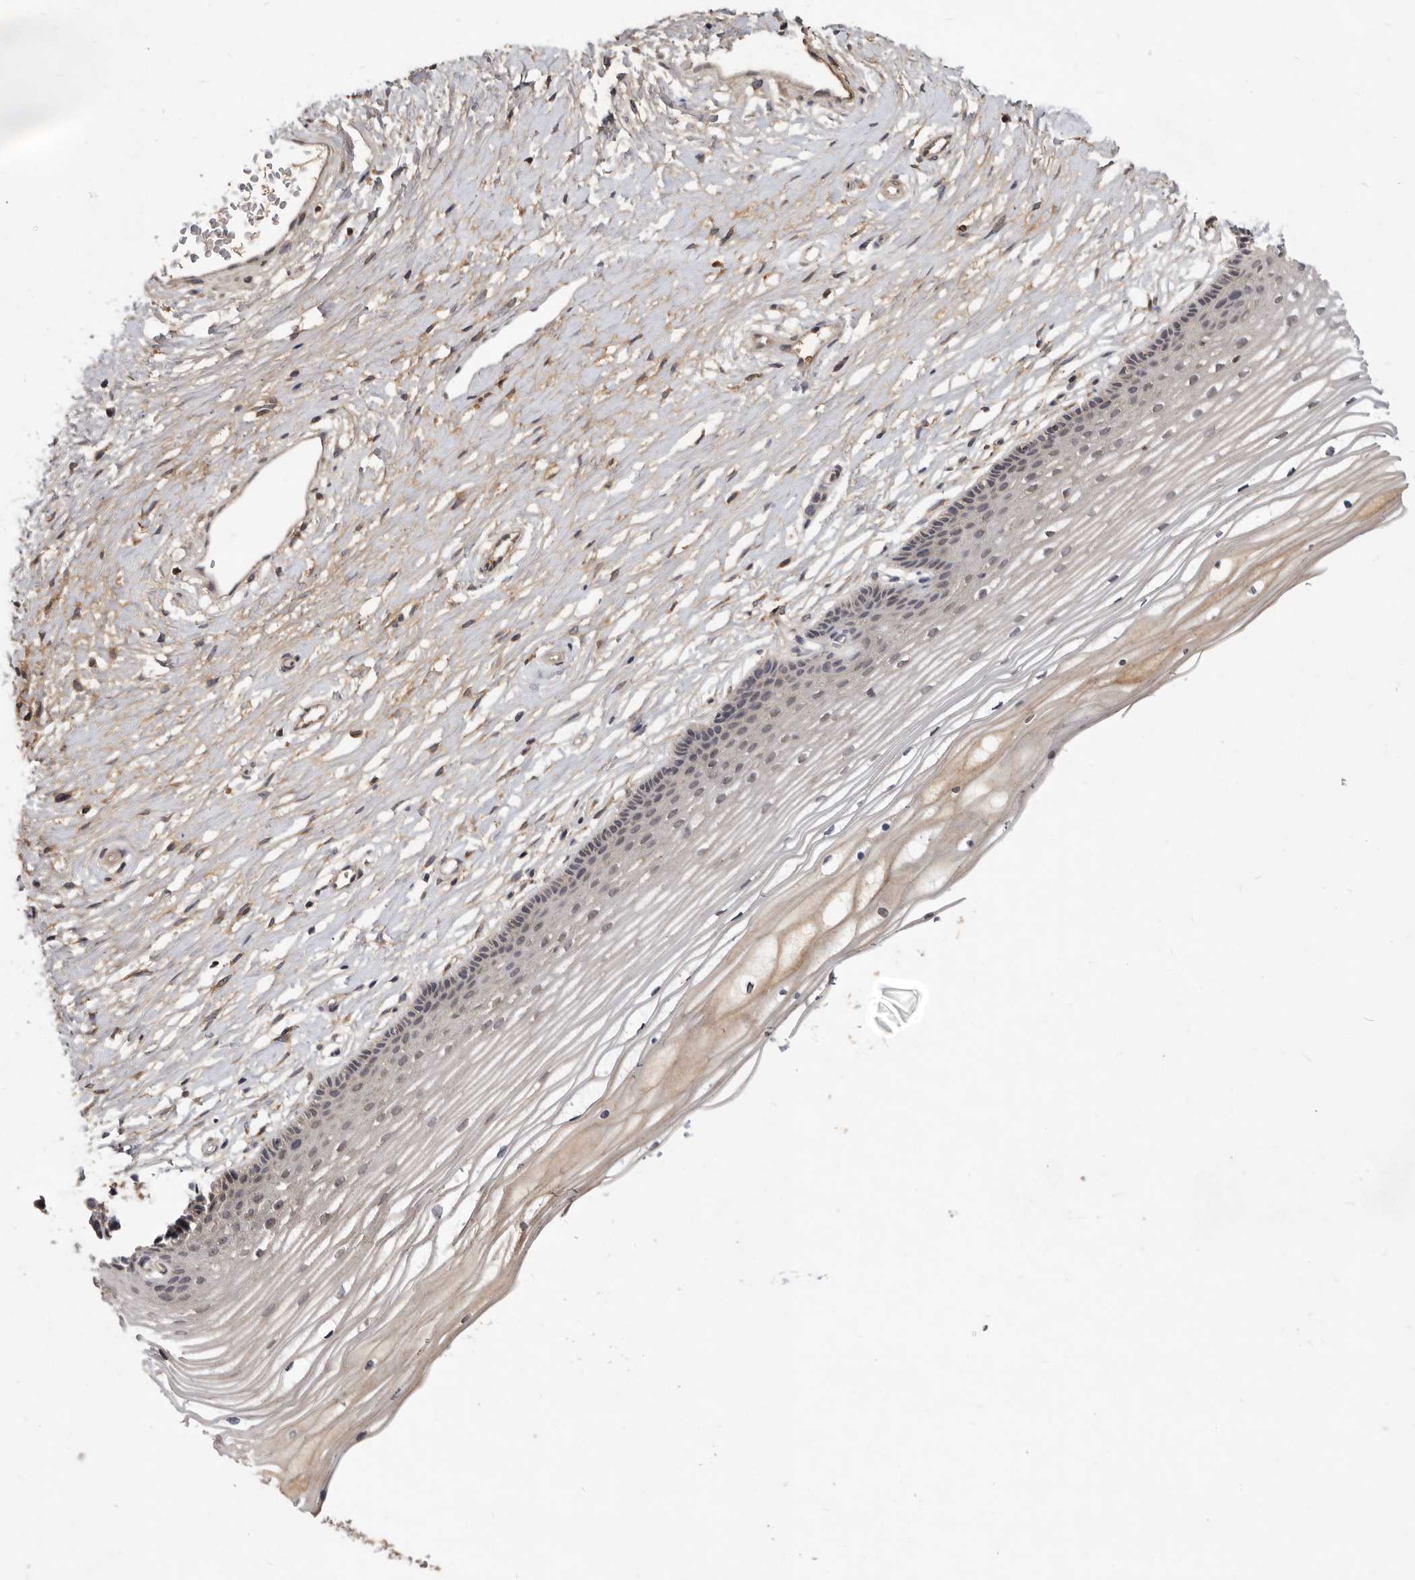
{"staining": {"intensity": "negative", "quantity": "none", "location": "none"}, "tissue": "vagina", "cell_type": "Squamous epithelial cells", "image_type": "normal", "snomed": [{"axis": "morphology", "description": "Normal tissue, NOS"}, {"axis": "topography", "description": "Vagina"}, {"axis": "topography", "description": "Cervix"}], "caption": "Immunohistochemistry (IHC) photomicrograph of benign vagina stained for a protein (brown), which exhibits no expression in squamous epithelial cells. (DAB (3,3'-diaminobenzidine) IHC, high magnification).", "gene": "DNAJC28", "patient": {"sex": "female", "age": 40}}